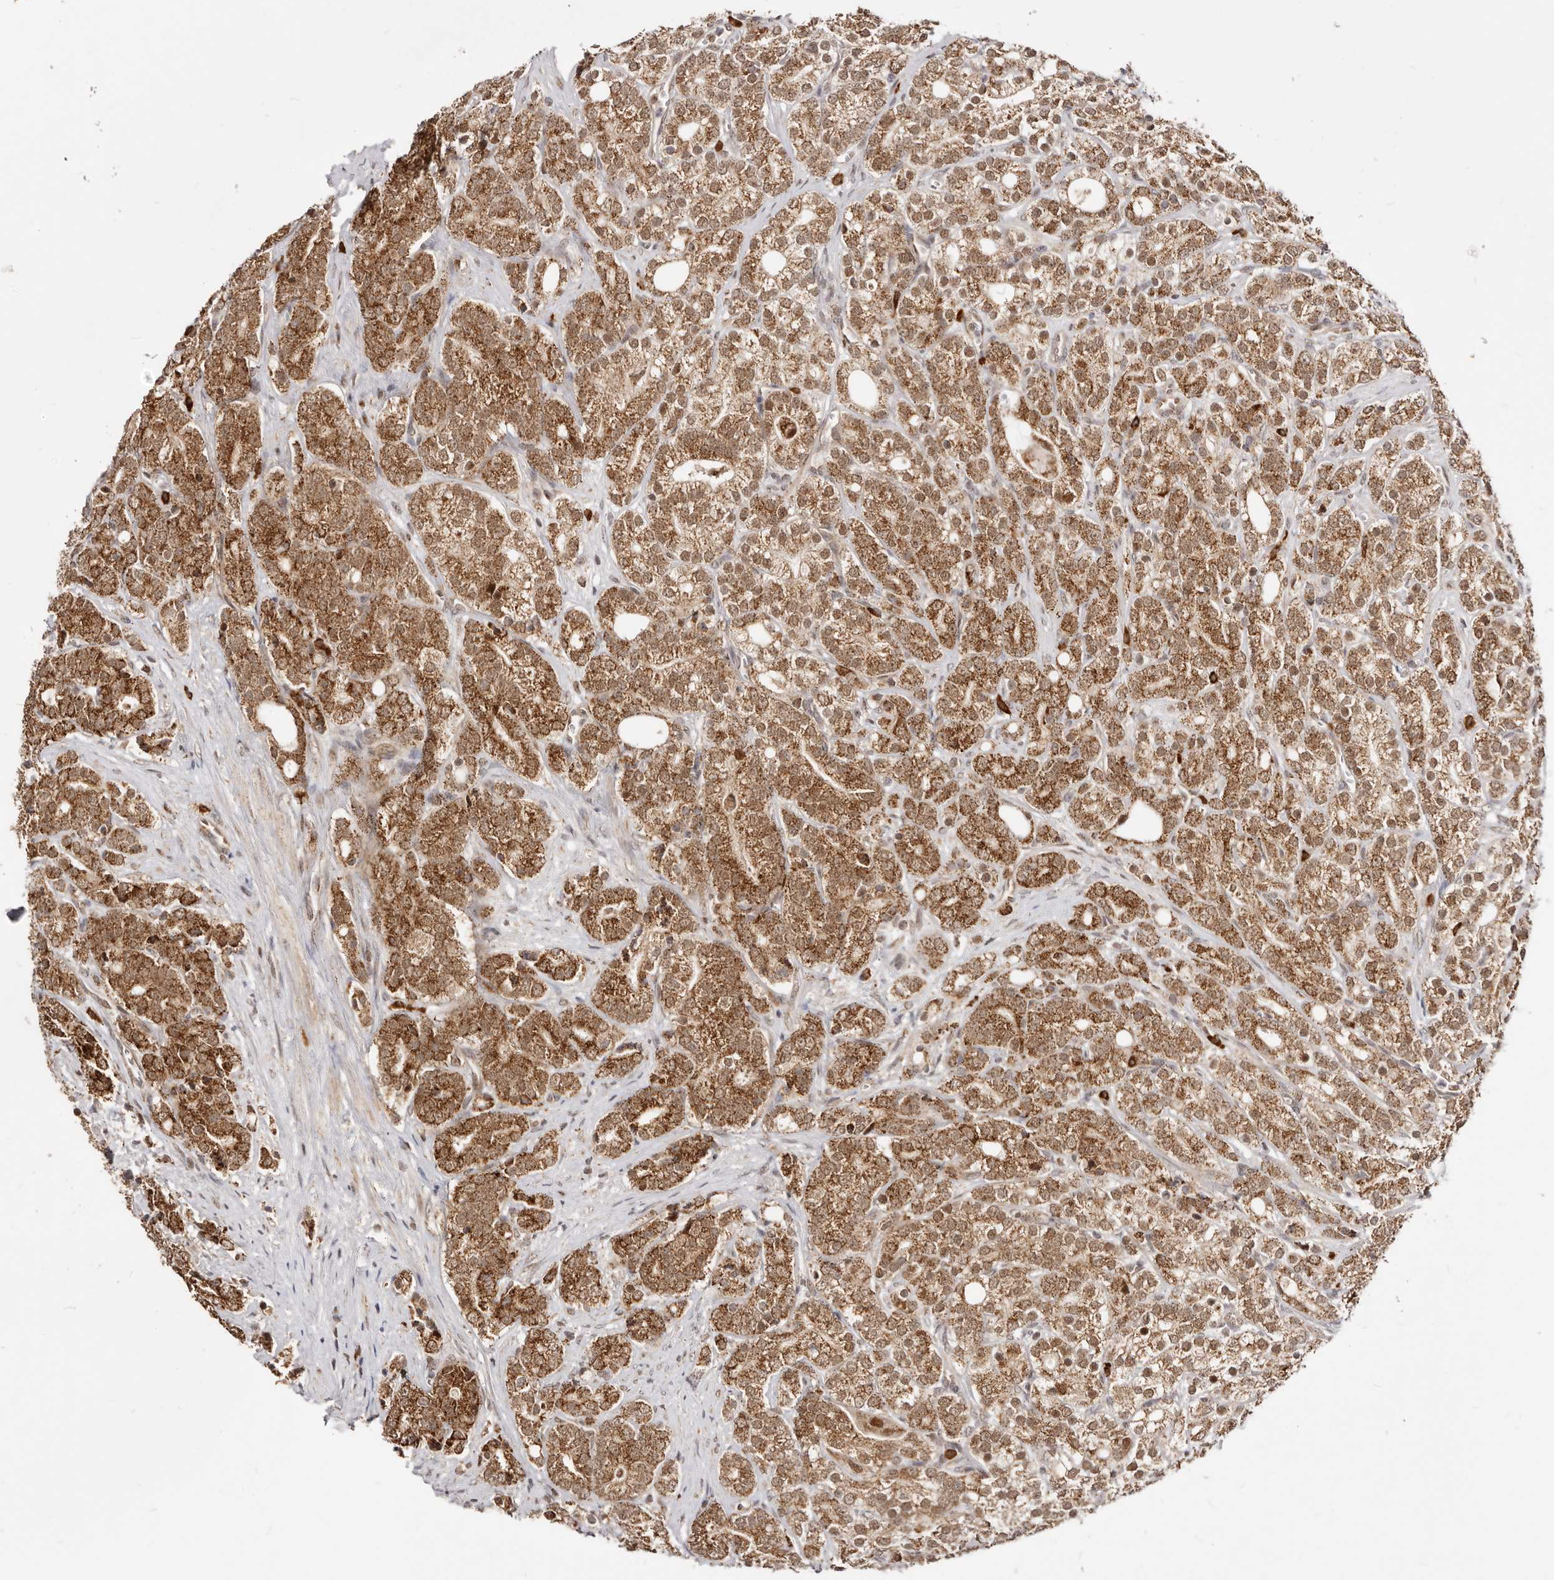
{"staining": {"intensity": "strong", "quantity": ">75%", "location": "cytoplasmic/membranous,nuclear"}, "tissue": "prostate cancer", "cell_type": "Tumor cells", "image_type": "cancer", "snomed": [{"axis": "morphology", "description": "Adenocarcinoma, High grade"}, {"axis": "topography", "description": "Prostate"}], "caption": "Immunohistochemistry of adenocarcinoma (high-grade) (prostate) exhibits high levels of strong cytoplasmic/membranous and nuclear expression in approximately >75% of tumor cells. Nuclei are stained in blue.", "gene": "SEC14L1", "patient": {"sex": "male", "age": 57}}